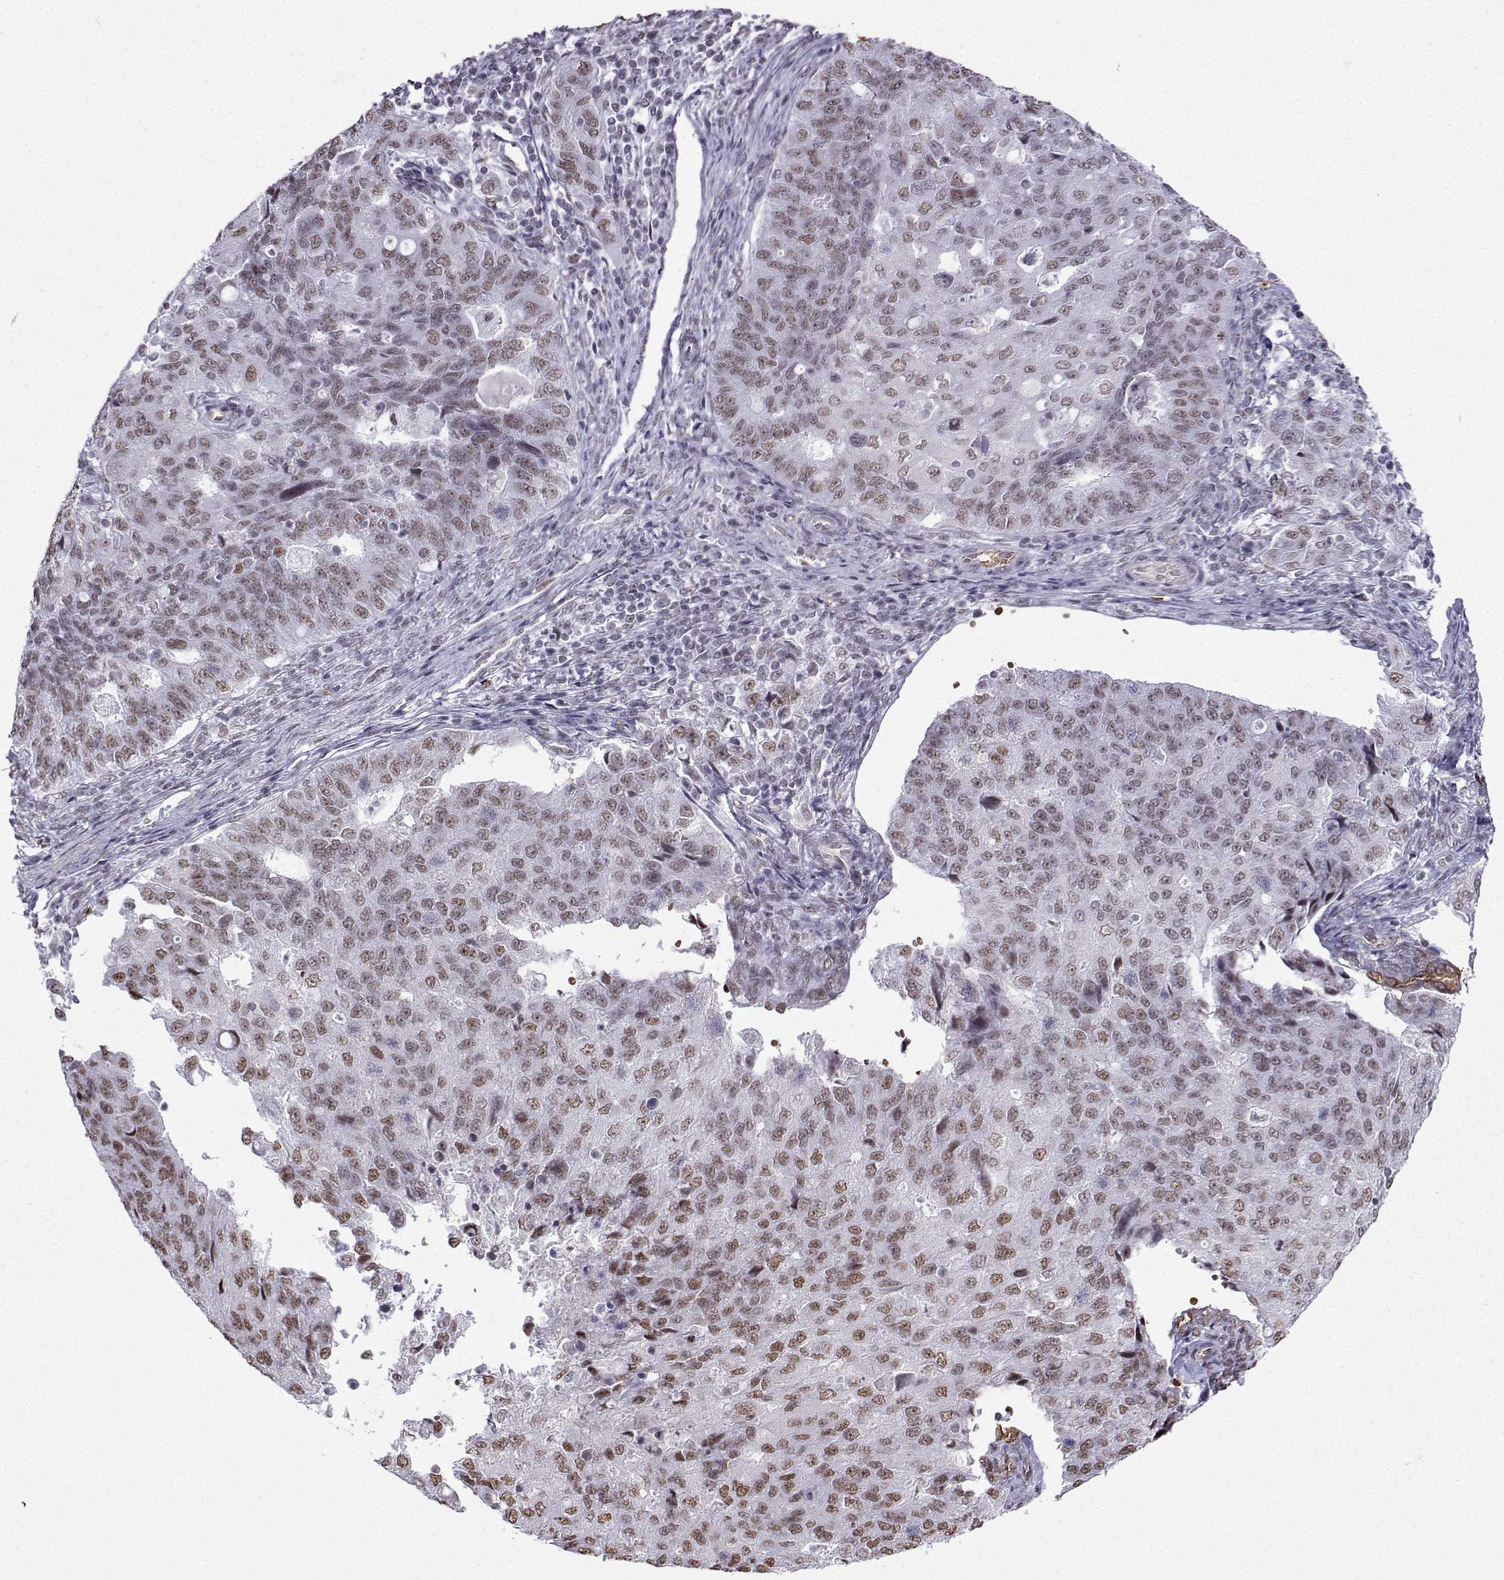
{"staining": {"intensity": "weak", "quantity": "25%-75%", "location": "nuclear"}, "tissue": "endometrial cancer", "cell_type": "Tumor cells", "image_type": "cancer", "snomed": [{"axis": "morphology", "description": "Adenocarcinoma, NOS"}, {"axis": "topography", "description": "Endometrium"}], "caption": "Tumor cells show low levels of weak nuclear positivity in approximately 25%-75% of cells in human endometrial cancer (adenocarcinoma).", "gene": "CCNK", "patient": {"sex": "female", "age": 43}}